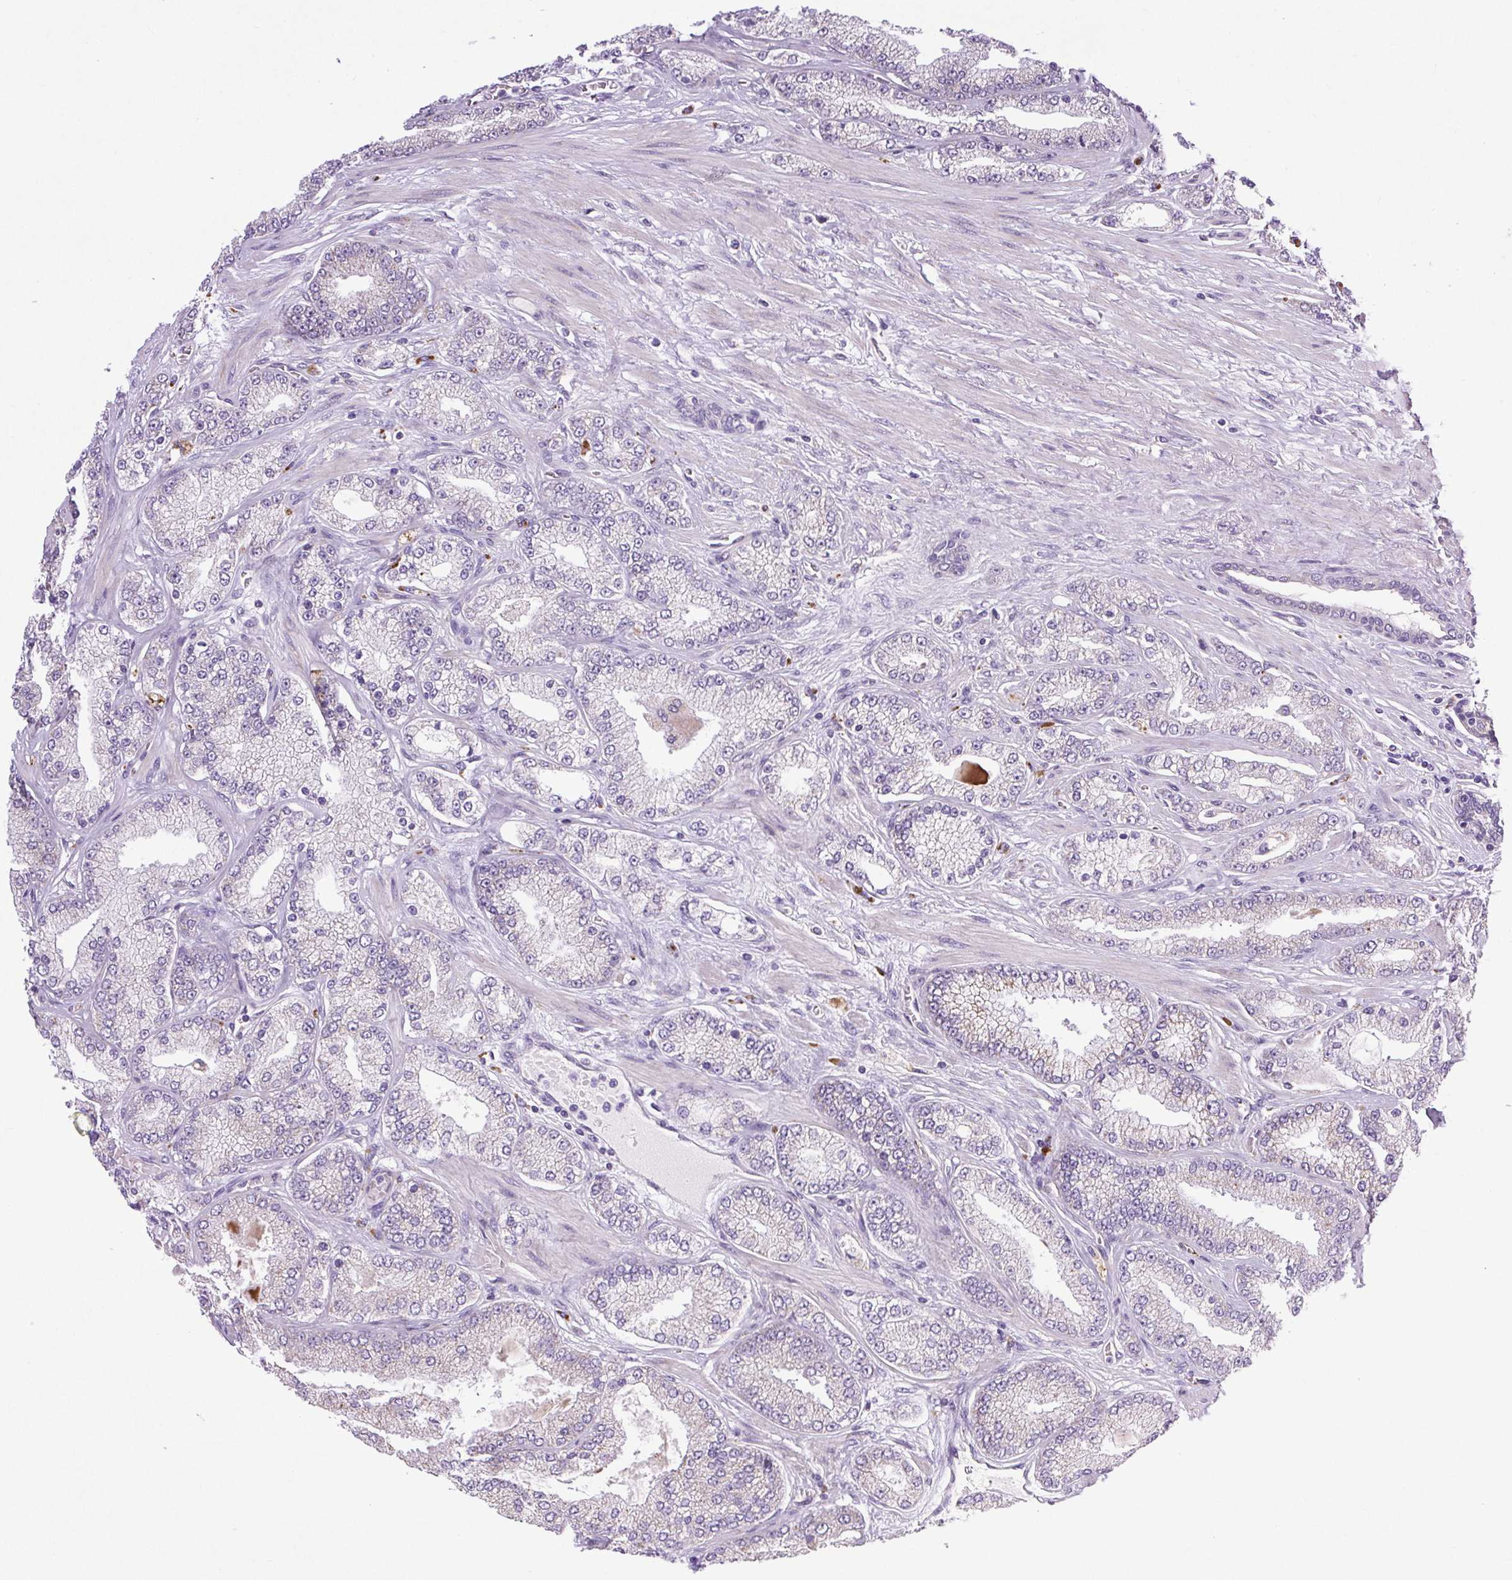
{"staining": {"intensity": "negative", "quantity": "none", "location": "none"}, "tissue": "prostate cancer", "cell_type": "Tumor cells", "image_type": "cancer", "snomed": [{"axis": "morphology", "description": "Adenocarcinoma, High grade"}, {"axis": "topography", "description": "Prostate"}], "caption": "IHC image of human prostate high-grade adenocarcinoma stained for a protein (brown), which reveals no staining in tumor cells.", "gene": "RNASE10", "patient": {"sex": "male", "age": 68}}